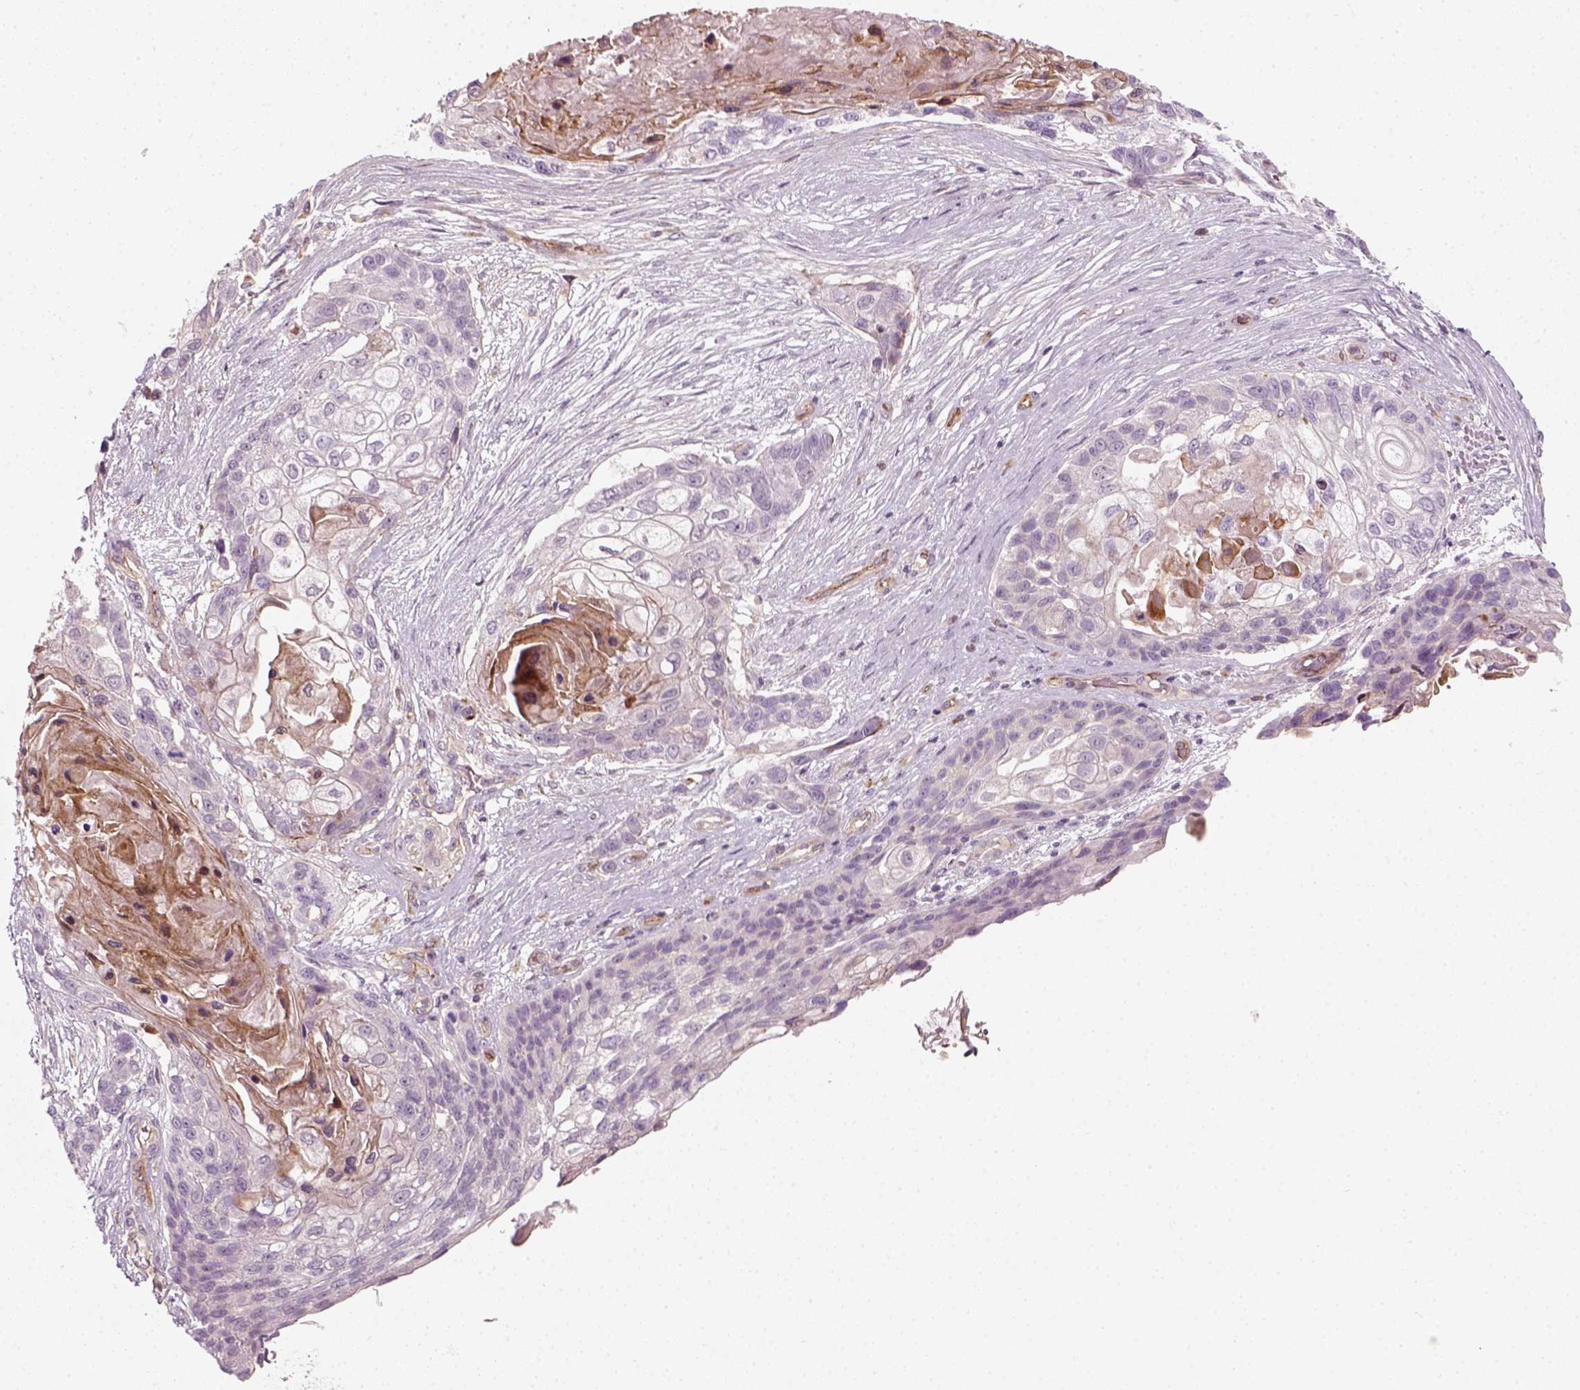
{"staining": {"intensity": "negative", "quantity": "none", "location": "none"}, "tissue": "lung cancer", "cell_type": "Tumor cells", "image_type": "cancer", "snomed": [{"axis": "morphology", "description": "Squamous cell carcinoma, NOS"}, {"axis": "topography", "description": "Lung"}], "caption": "DAB (3,3'-diaminobenzidine) immunohistochemical staining of lung cancer demonstrates no significant positivity in tumor cells.", "gene": "DNASE1L1", "patient": {"sex": "male", "age": 69}}